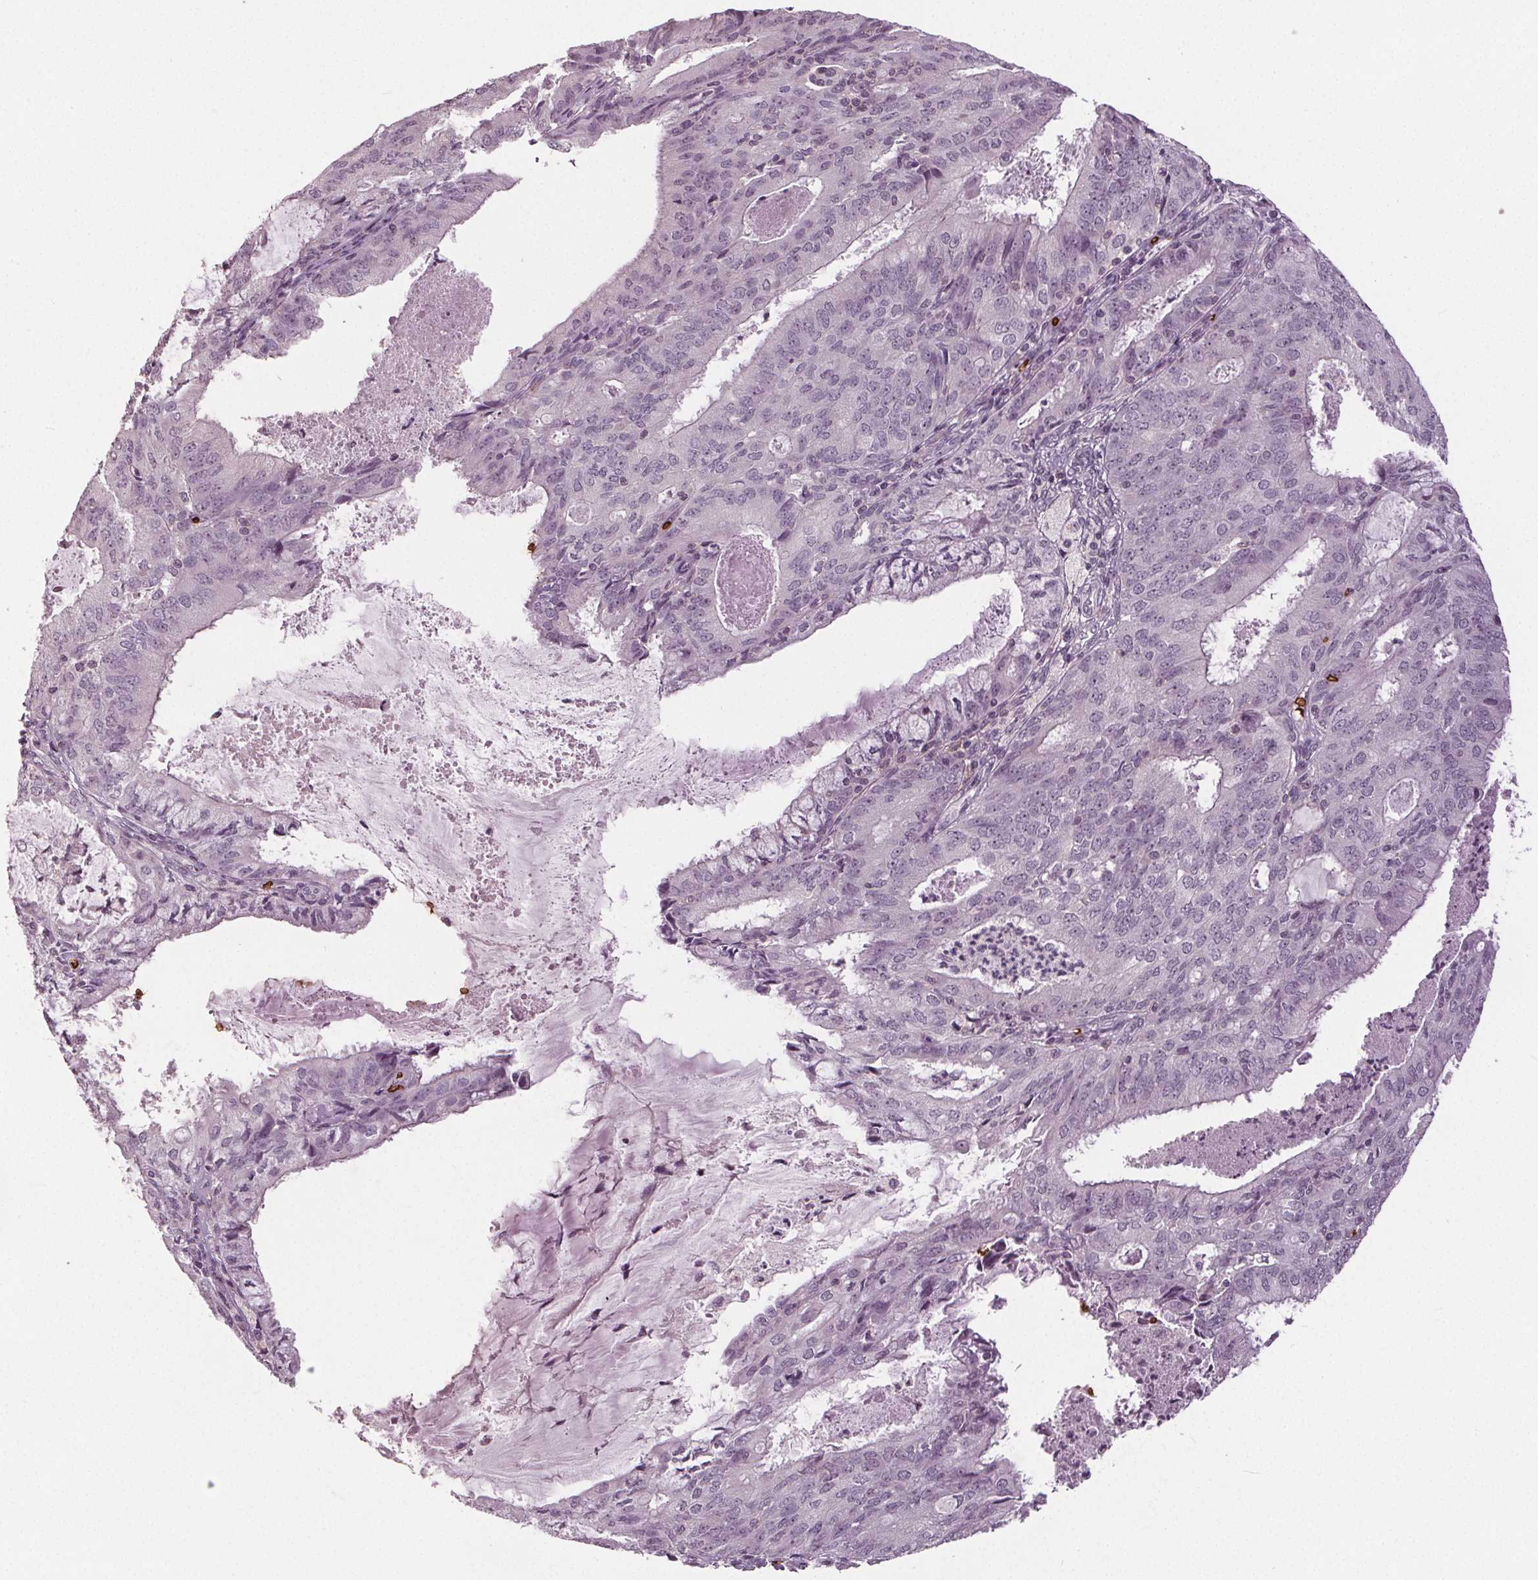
{"staining": {"intensity": "negative", "quantity": "none", "location": "none"}, "tissue": "endometrial cancer", "cell_type": "Tumor cells", "image_type": "cancer", "snomed": [{"axis": "morphology", "description": "Adenocarcinoma, NOS"}, {"axis": "topography", "description": "Endometrium"}], "caption": "IHC image of human endometrial cancer (adenocarcinoma) stained for a protein (brown), which demonstrates no positivity in tumor cells.", "gene": "SLC4A1", "patient": {"sex": "female", "age": 57}}